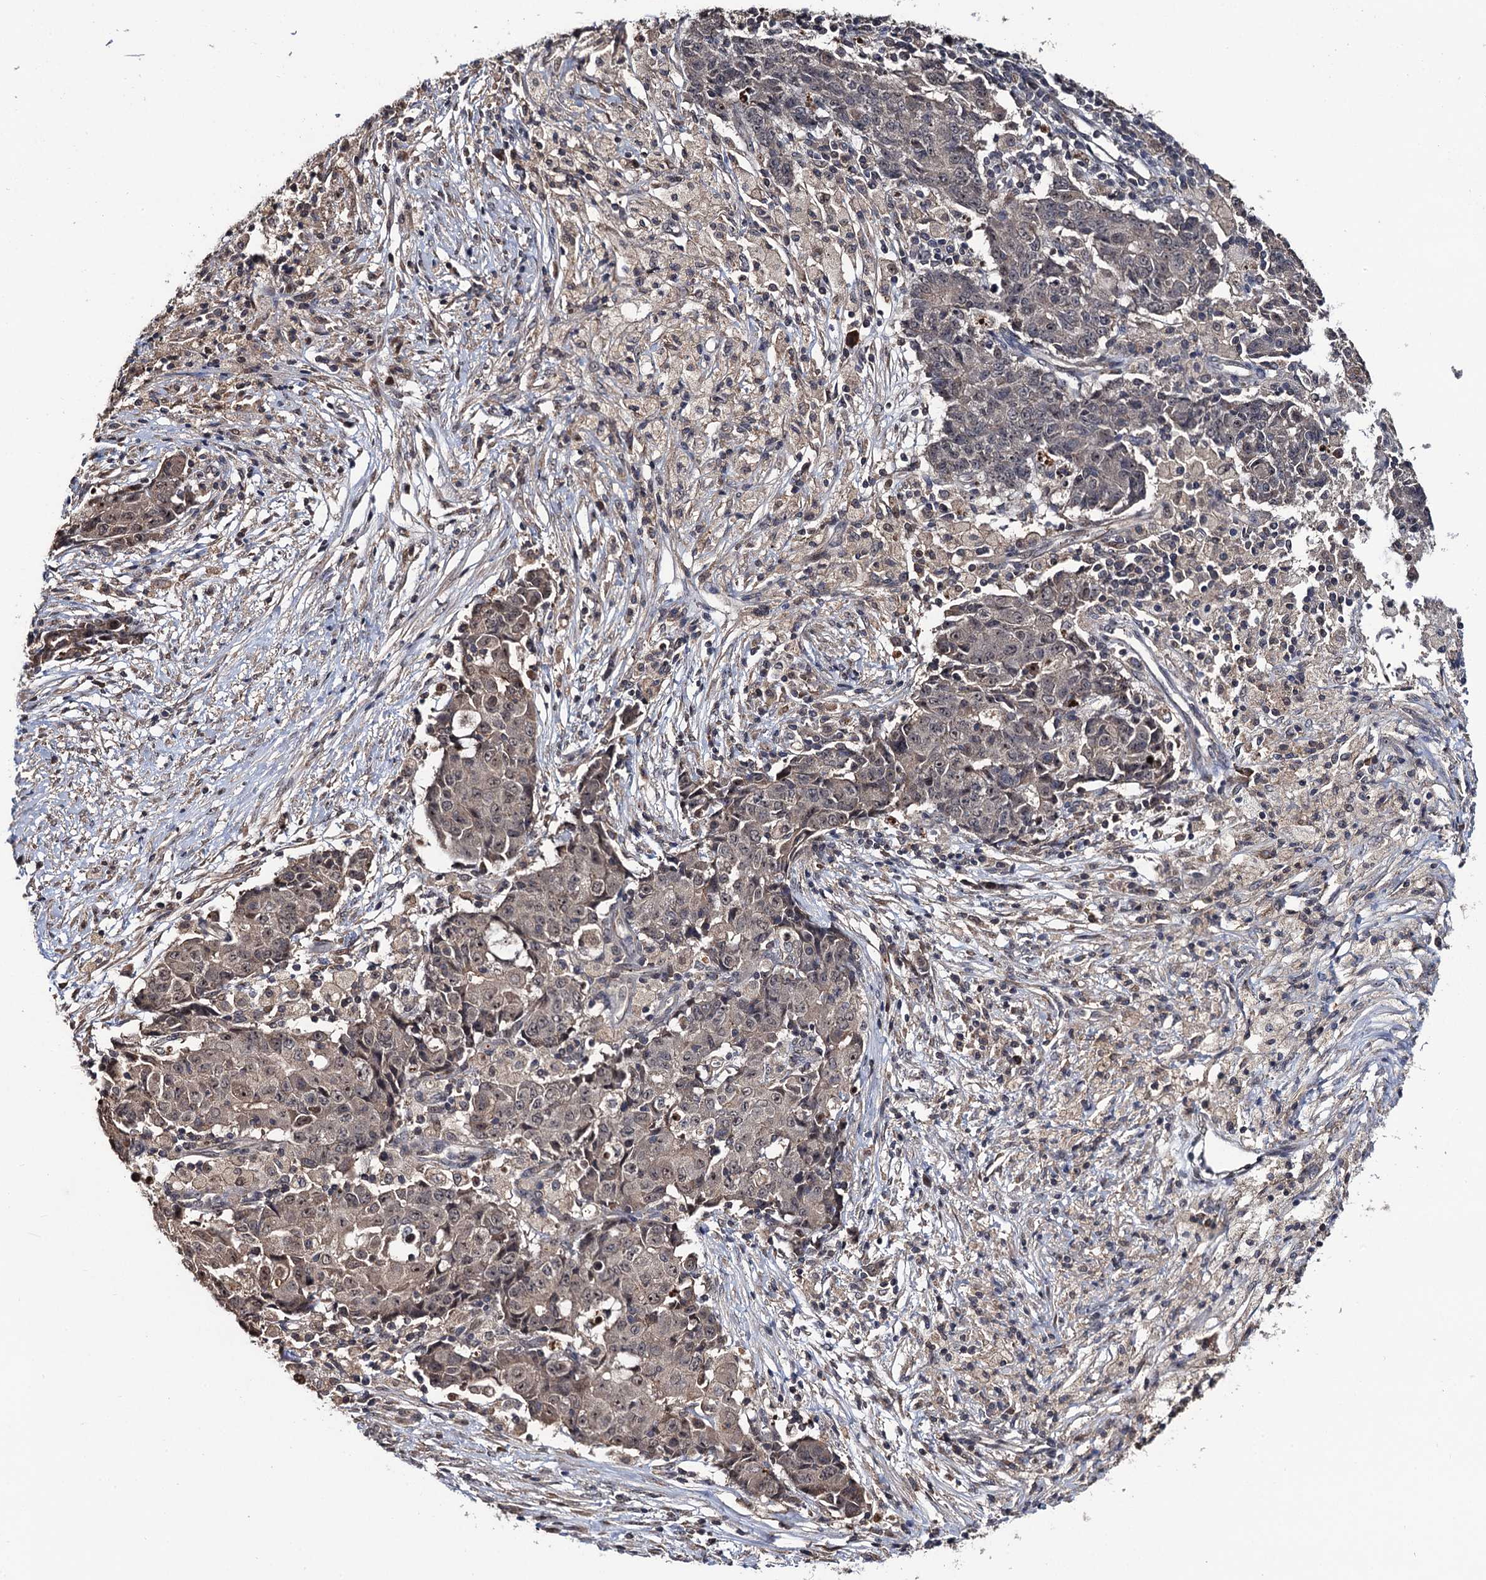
{"staining": {"intensity": "weak", "quantity": "25%-75%", "location": "cytoplasmic/membranous,nuclear"}, "tissue": "ovarian cancer", "cell_type": "Tumor cells", "image_type": "cancer", "snomed": [{"axis": "morphology", "description": "Carcinoma, endometroid"}, {"axis": "topography", "description": "Ovary"}], "caption": "Approximately 25%-75% of tumor cells in ovarian cancer exhibit weak cytoplasmic/membranous and nuclear protein expression as visualized by brown immunohistochemical staining.", "gene": "LRRC63", "patient": {"sex": "female", "age": 42}}